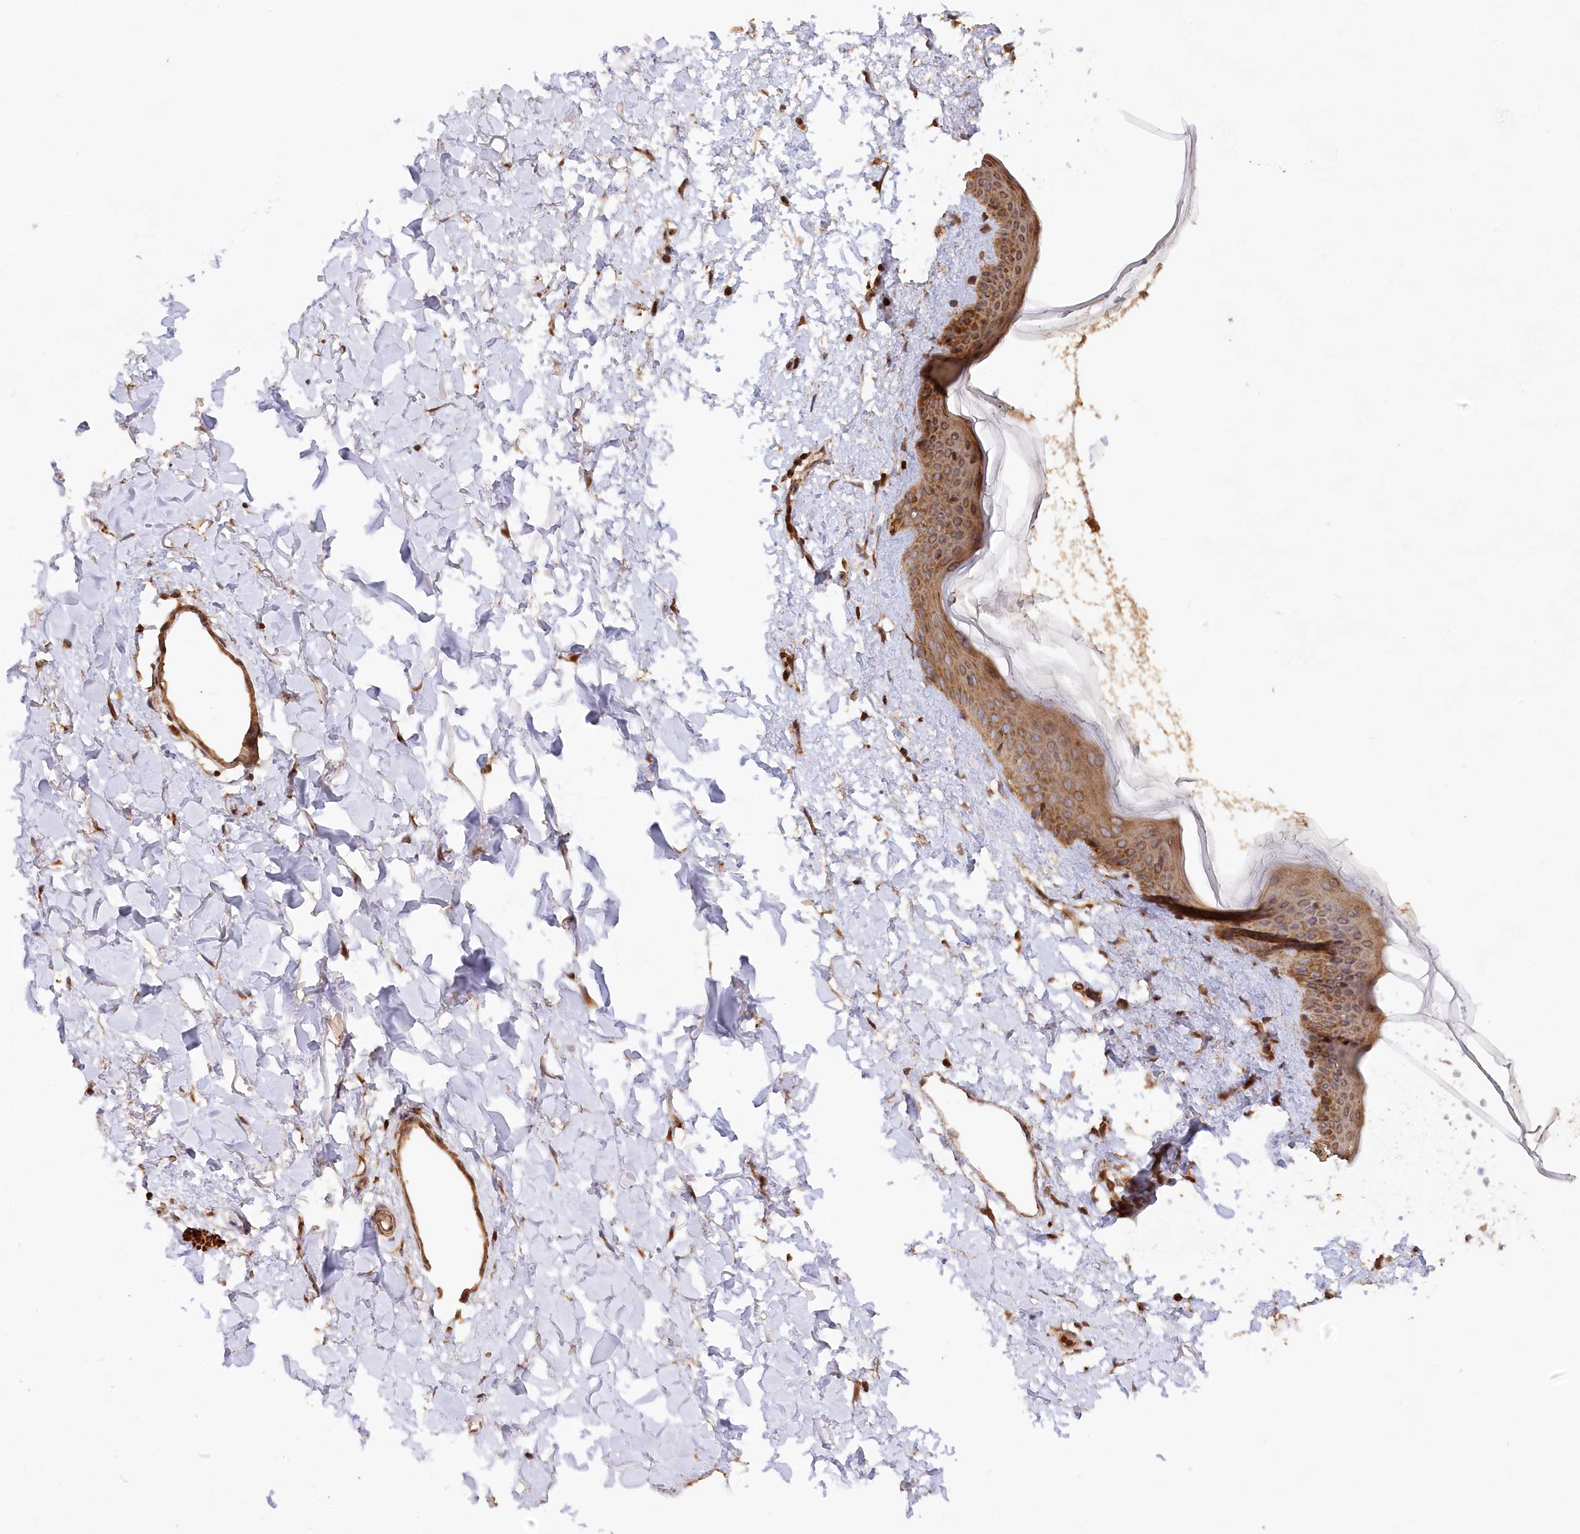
{"staining": {"intensity": "strong", "quantity": ">75%", "location": "cytoplasmic/membranous"}, "tissue": "skin", "cell_type": "Fibroblasts", "image_type": "normal", "snomed": [{"axis": "morphology", "description": "Normal tissue, NOS"}, {"axis": "topography", "description": "Skin"}], "caption": "Brown immunohistochemical staining in normal skin reveals strong cytoplasmic/membranous positivity in approximately >75% of fibroblasts.", "gene": "PAIP2", "patient": {"sex": "female", "age": 58}}